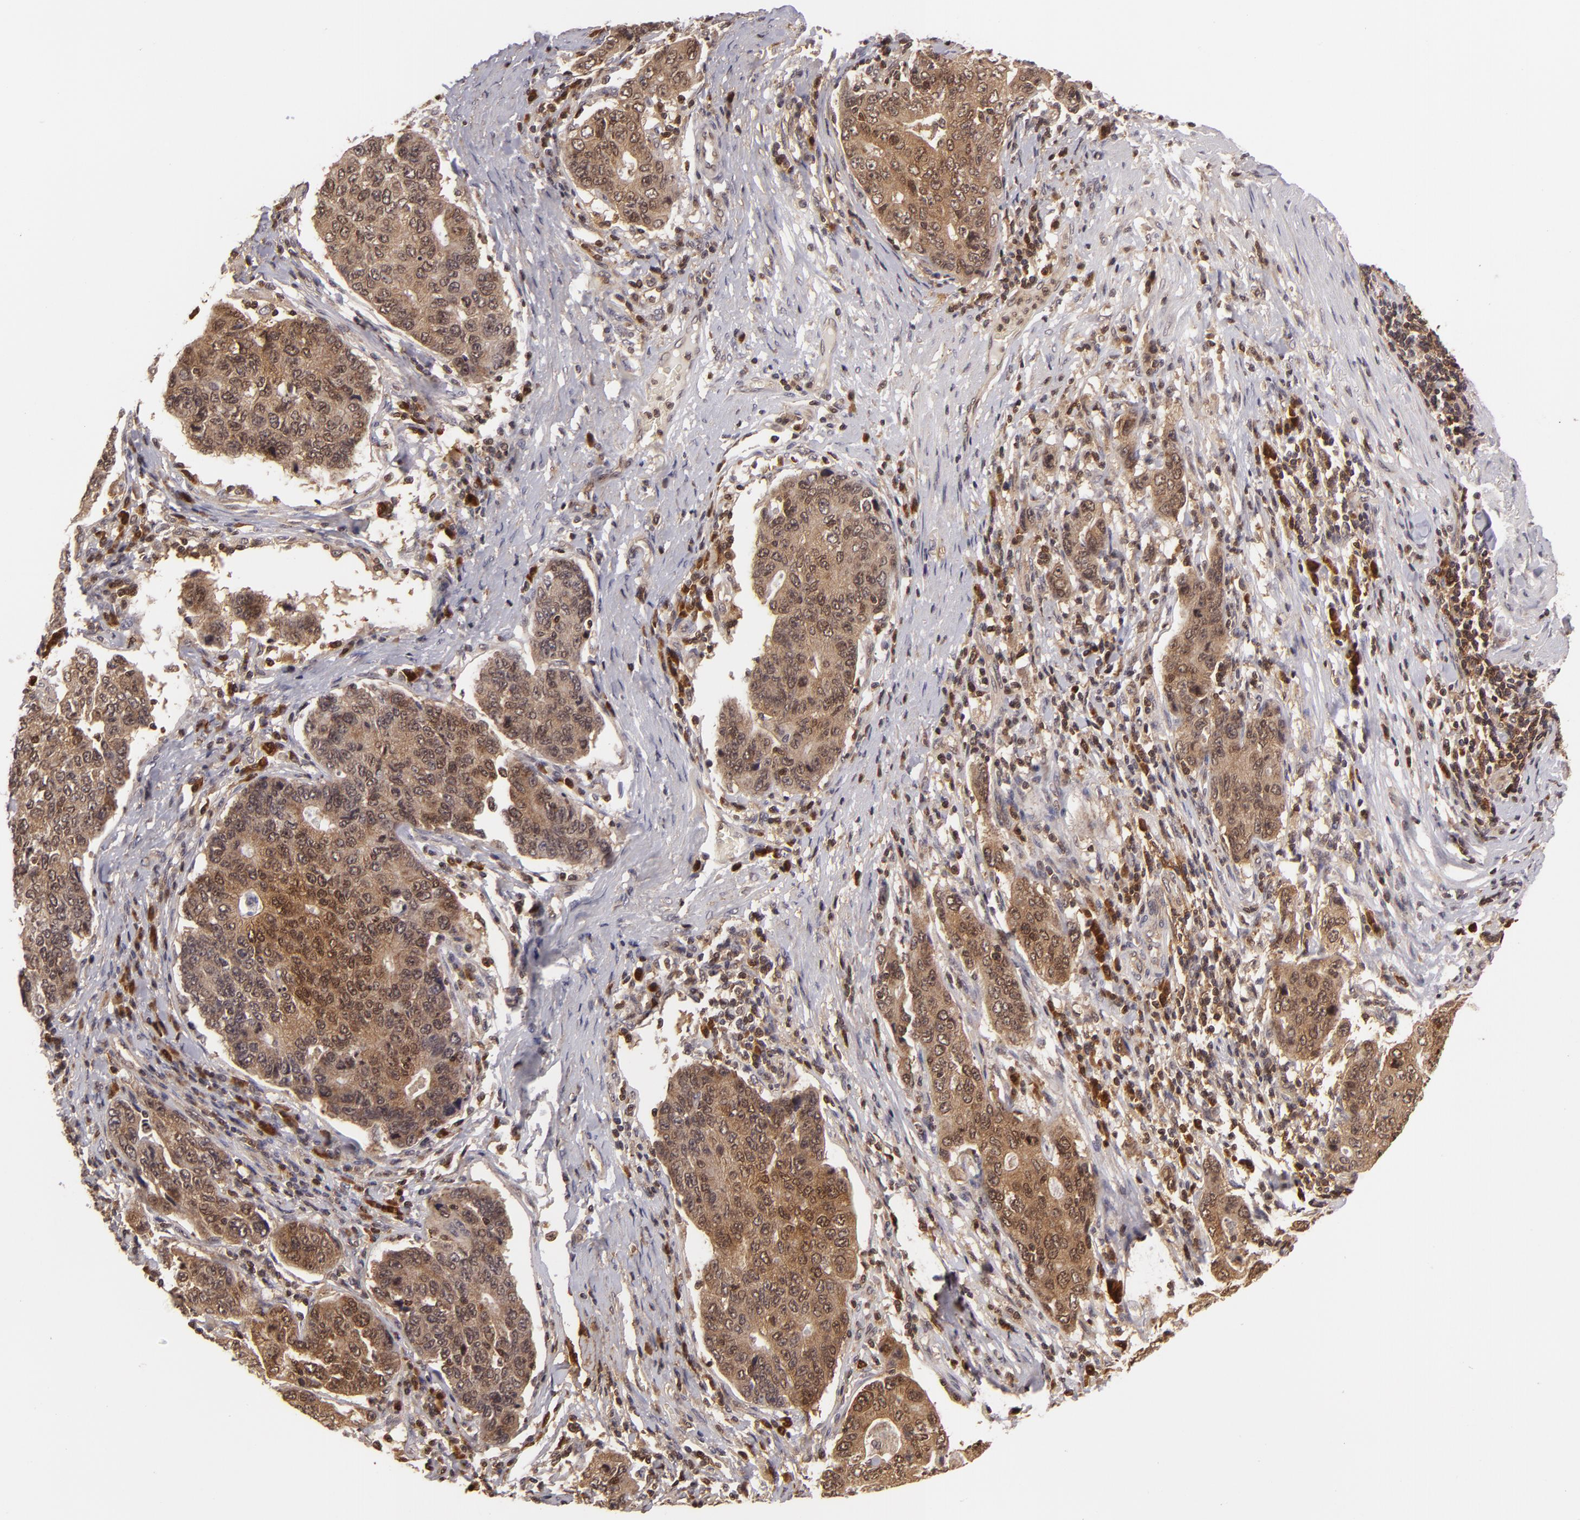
{"staining": {"intensity": "moderate", "quantity": ">75%", "location": "cytoplasmic/membranous"}, "tissue": "stomach cancer", "cell_type": "Tumor cells", "image_type": "cancer", "snomed": [{"axis": "morphology", "description": "Adenocarcinoma, NOS"}, {"axis": "topography", "description": "Esophagus"}, {"axis": "topography", "description": "Stomach"}], "caption": "Tumor cells display medium levels of moderate cytoplasmic/membranous positivity in about >75% of cells in human stomach cancer (adenocarcinoma). Nuclei are stained in blue.", "gene": "ZBTB33", "patient": {"sex": "male", "age": 74}}